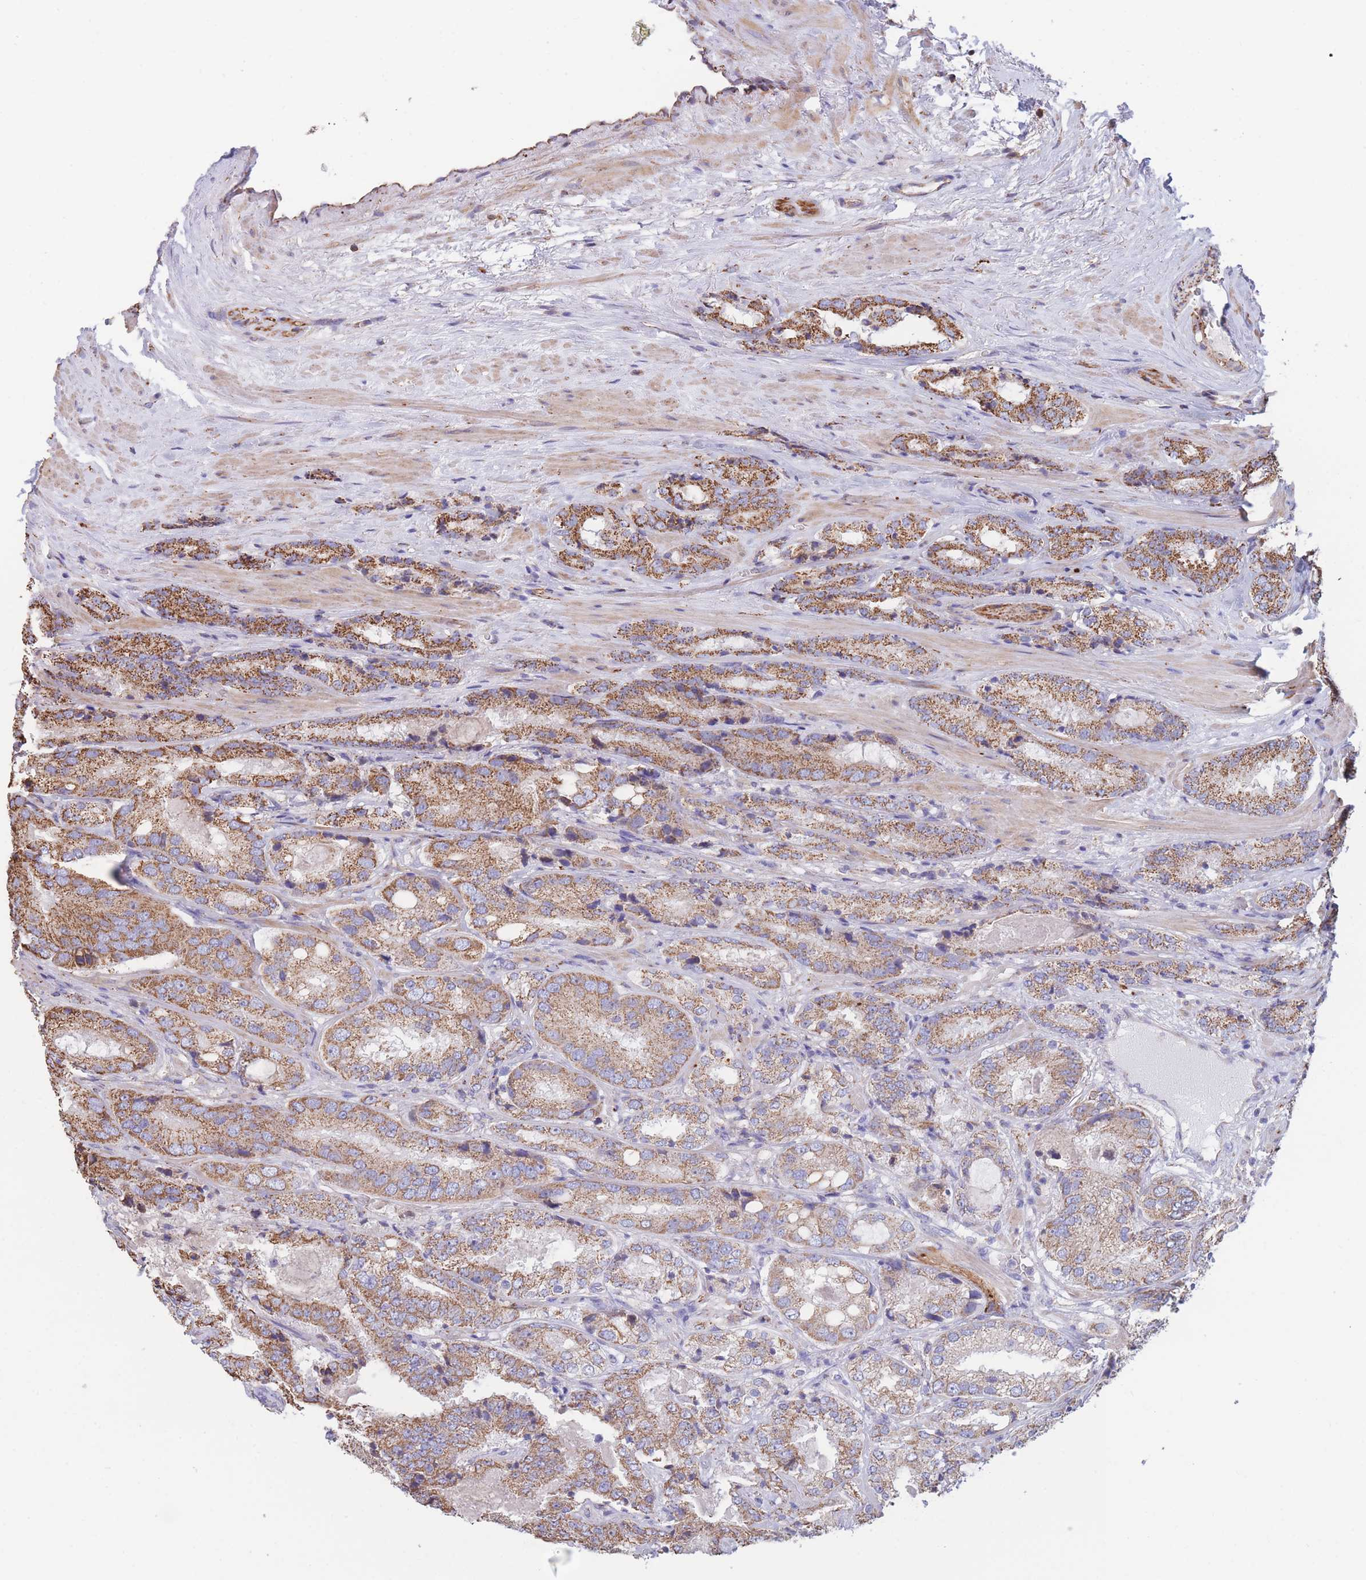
{"staining": {"intensity": "moderate", "quantity": ">75%", "location": "cytoplasmic/membranous"}, "tissue": "prostate cancer", "cell_type": "Tumor cells", "image_type": "cancer", "snomed": [{"axis": "morphology", "description": "Adenocarcinoma, High grade"}, {"axis": "topography", "description": "Prostate"}], "caption": "This is an image of immunohistochemistry staining of prostate cancer, which shows moderate expression in the cytoplasmic/membranous of tumor cells.", "gene": "FKBP8", "patient": {"sex": "male", "age": 63}}